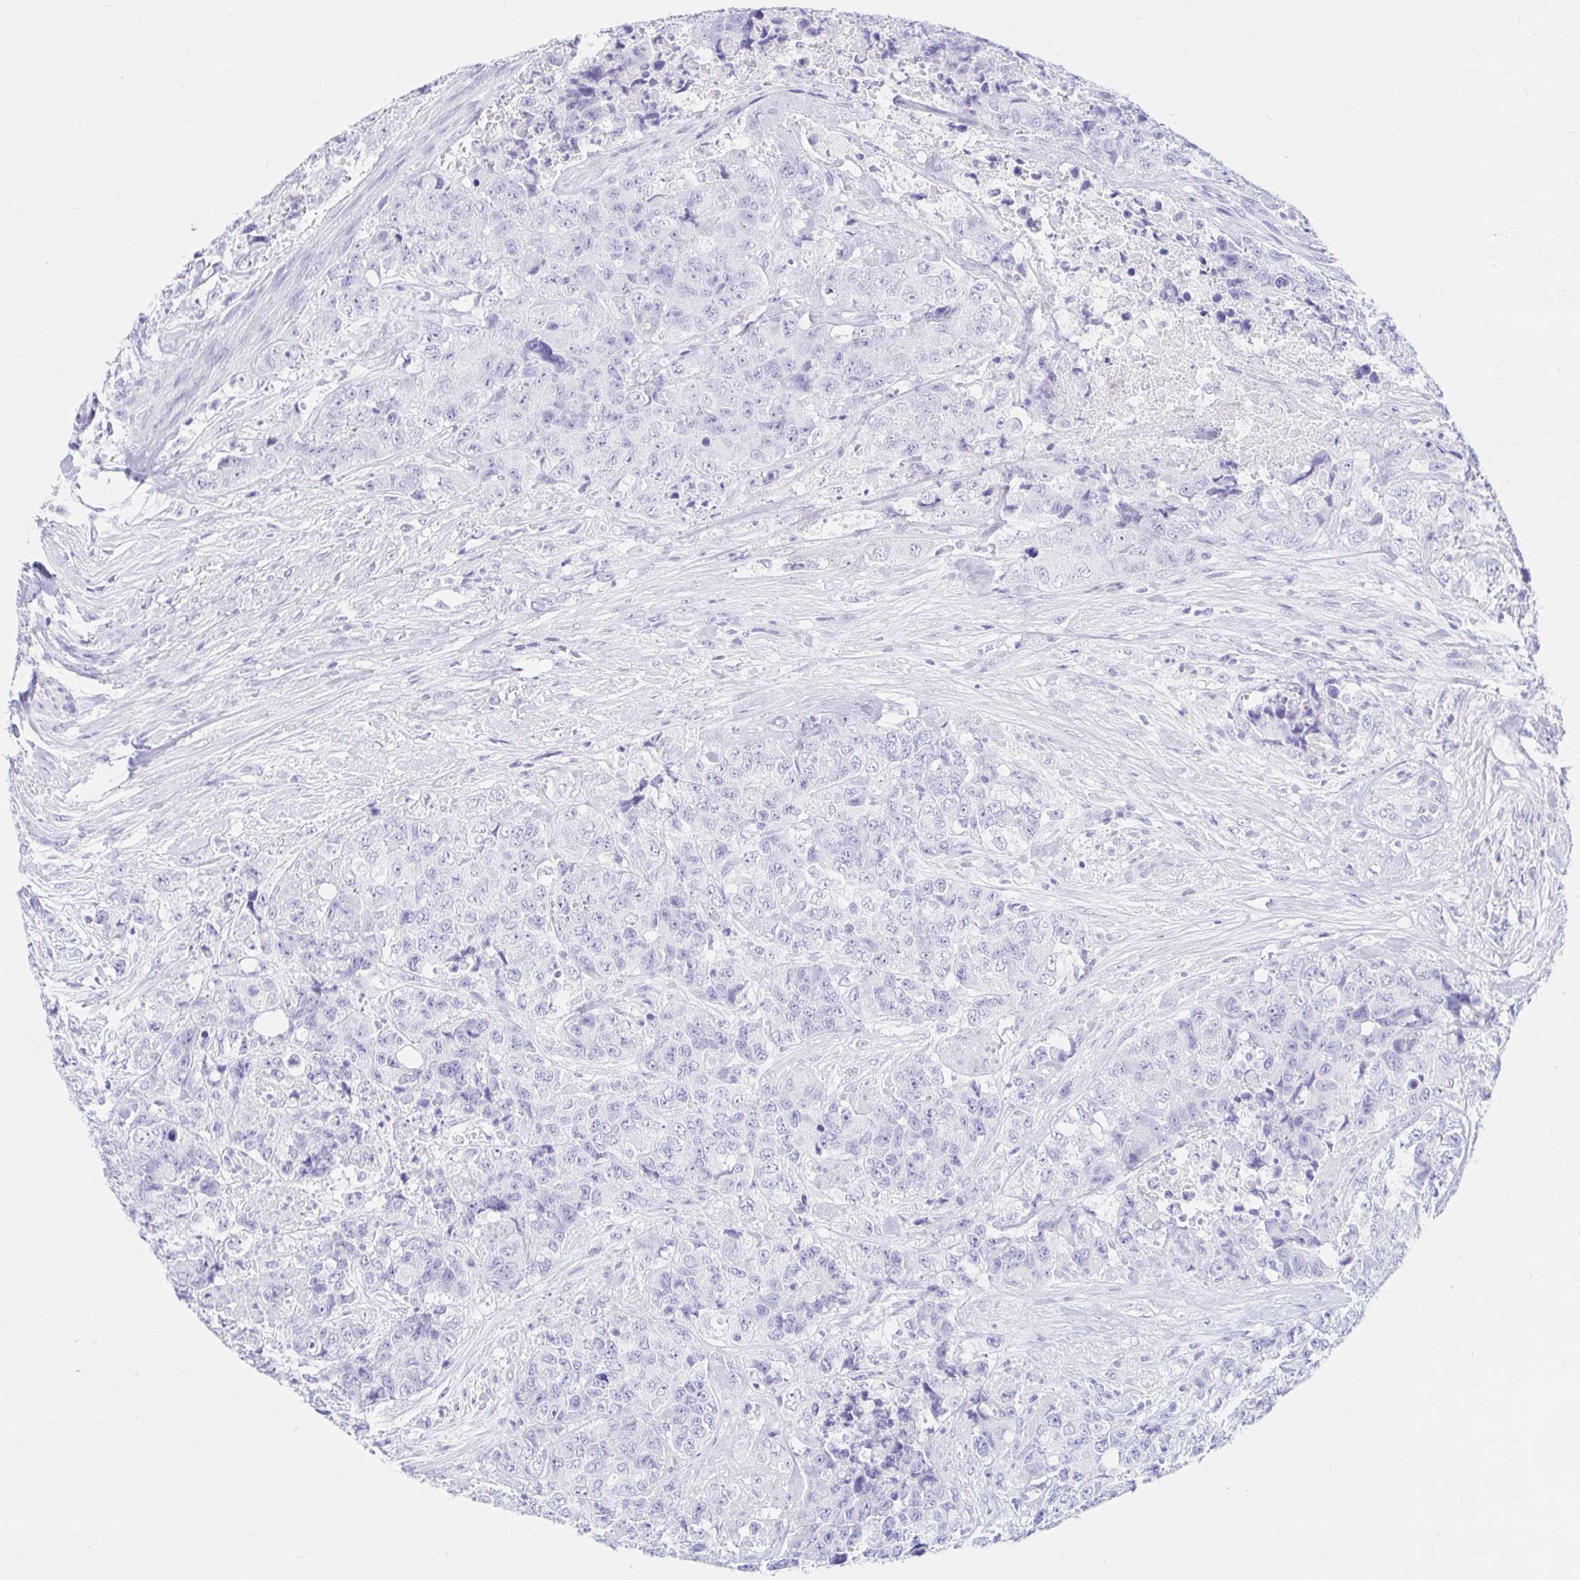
{"staining": {"intensity": "negative", "quantity": "none", "location": "none"}, "tissue": "urothelial cancer", "cell_type": "Tumor cells", "image_type": "cancer", "snomed": [{"axis": "morphology", "description": "Urothelial carcinoma, High grade"}, {"axis": "topography", "description": "Urinary bladder"}], "caption": "Immunohistochemistry photomicrograph of neoplastic tissue: high-grade urothelial carcinoma stained with DAB demonstrates no significant protein positivity in tumor cells.", "gene": "OR6T1", "patient": {"sex": "female", "age": 78}}